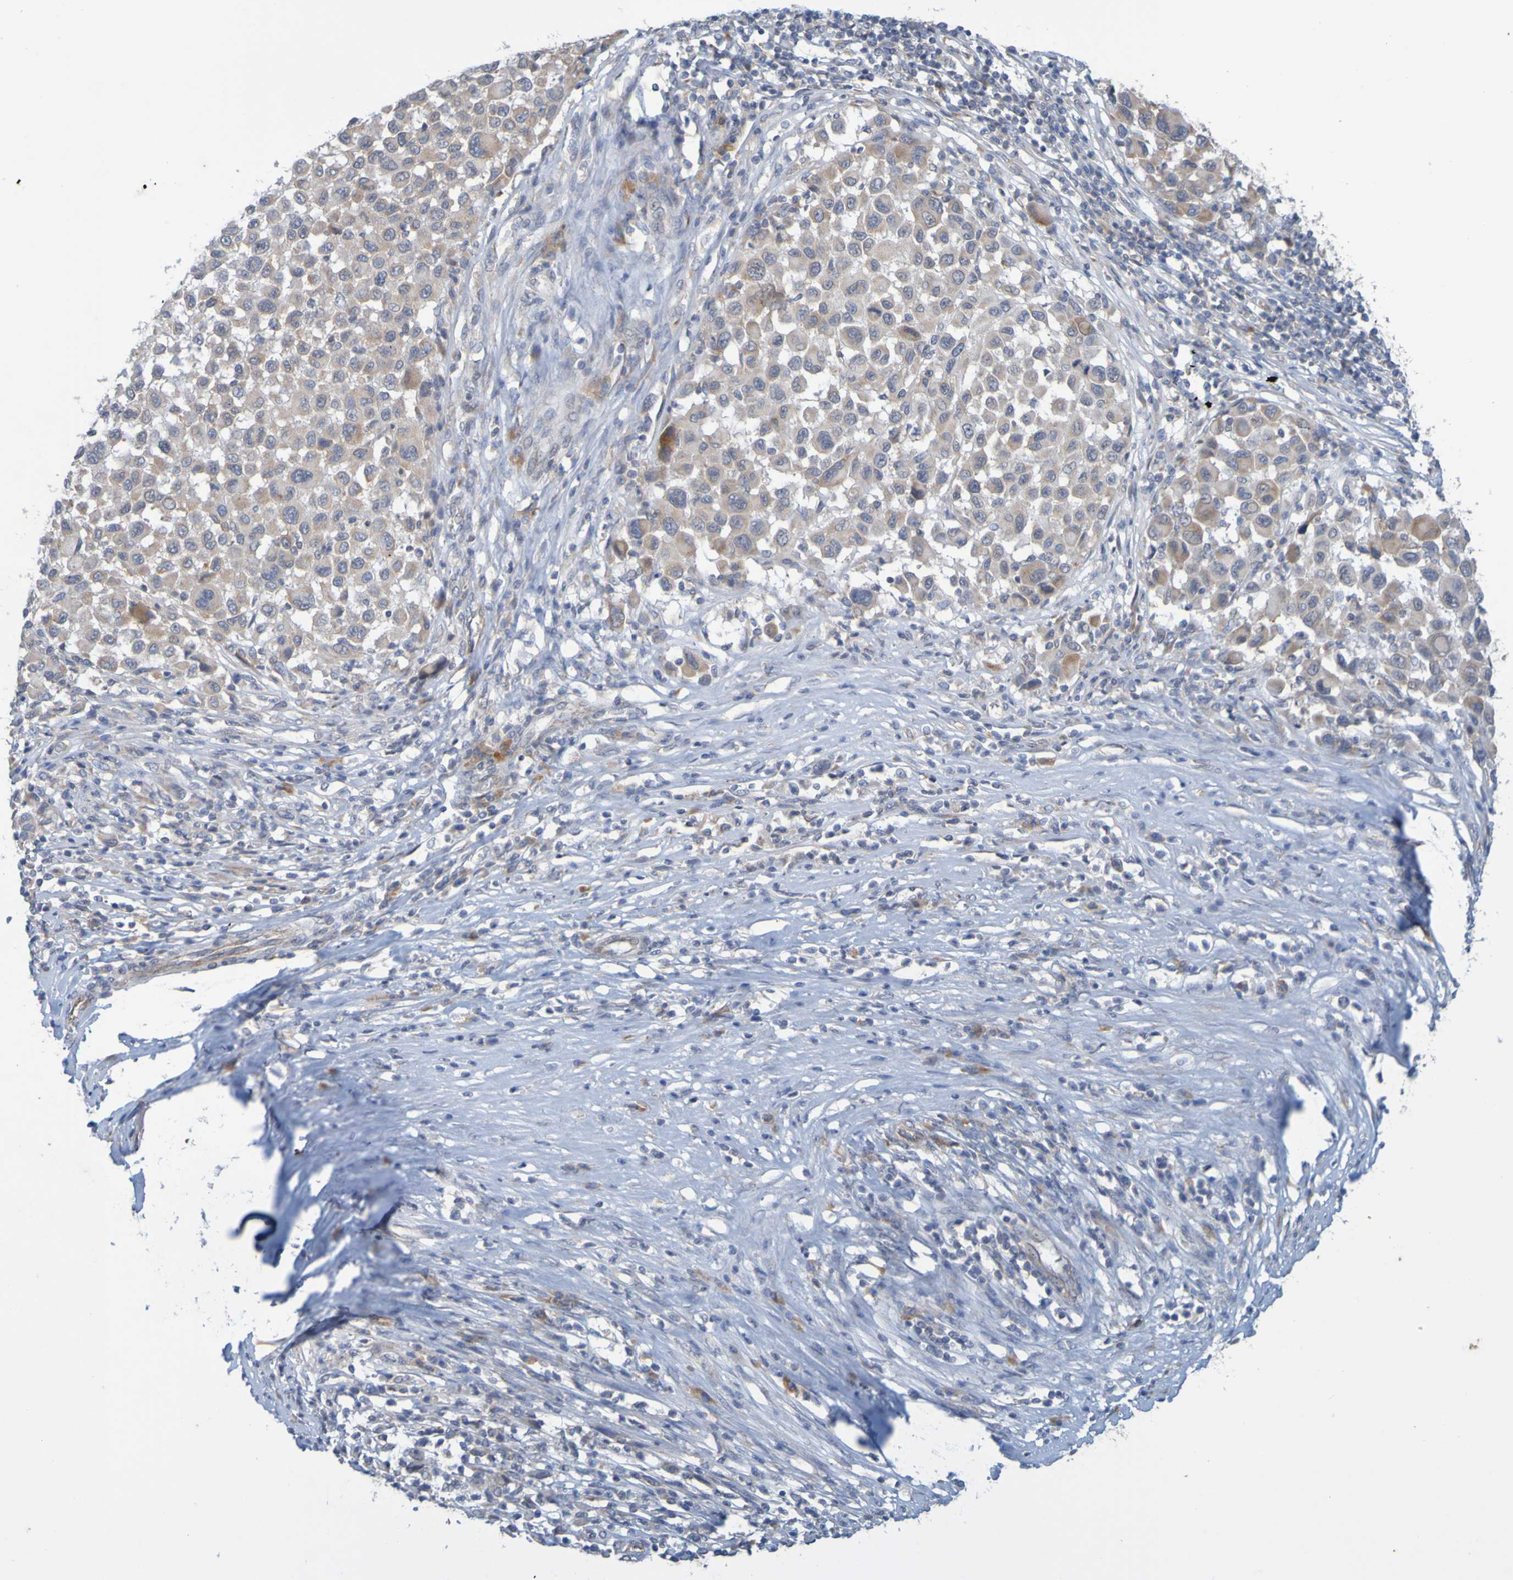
{"staining": {"intensity": "weak", "quantity": ">75%", "location": "cytoplasmic/membranous"}, "tissue": "melanoma", "cell_type": "Tumor cells", "image_type": "cancer", "snomed": [{"axis": "morphology", "description": "Malignant melanoma, Metastatic site"}, {"axis": "topography", "description": "Lymph node"}], "caption": "Tumor cells reveal weak cytoplasmic/membranous expression in approximately >75% of cells in melanoma. The protein is stained brown, and the nuclei are stained in blue (DAB (3,3'-diaminobenzidine) IHC with brightfield microscopy, high magnification).", "gene": "MOGS", "patient": {"sex": "male", "age": 61}}